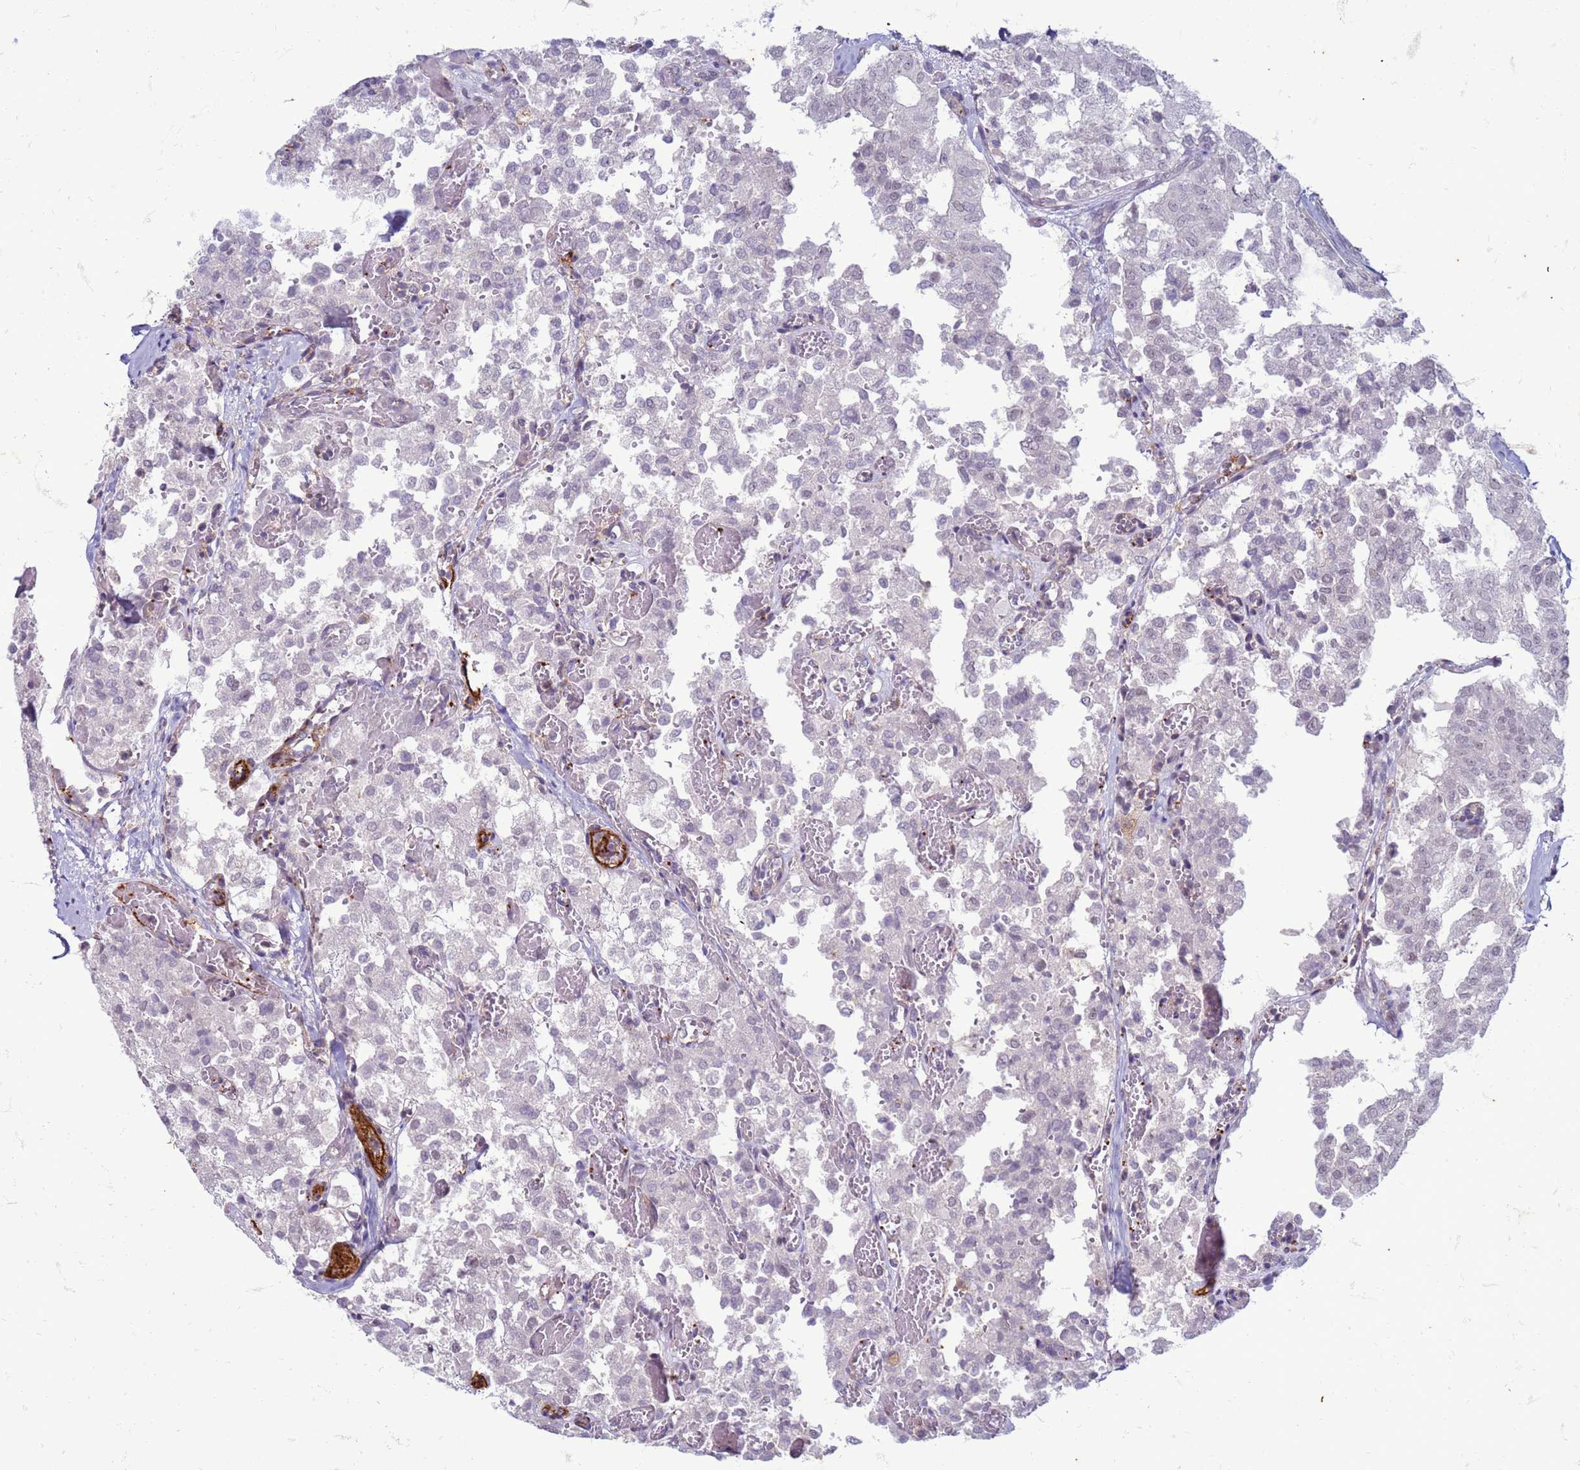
{"staining": {"intensity": "negative", "quantity": "none", "location": "none"}, "tissue": "thyroid cancer", "cell_type": "Tumor cells", "image_type": "cancer", "snomed": [{"axis": "morphology", "description": "Follicular adenoma carcinoma, NOS"}, {"axis": "topography", "description": "Thyroid gland"}], "caption": "An image of human follicular adenoma carcinoma (thyroid) is negative for staining in tumor cells. (DAB IHC with hematoxylin counter stain).", "gene": "SLC15A3", "patient": {"sex": "male", "age": 75}}